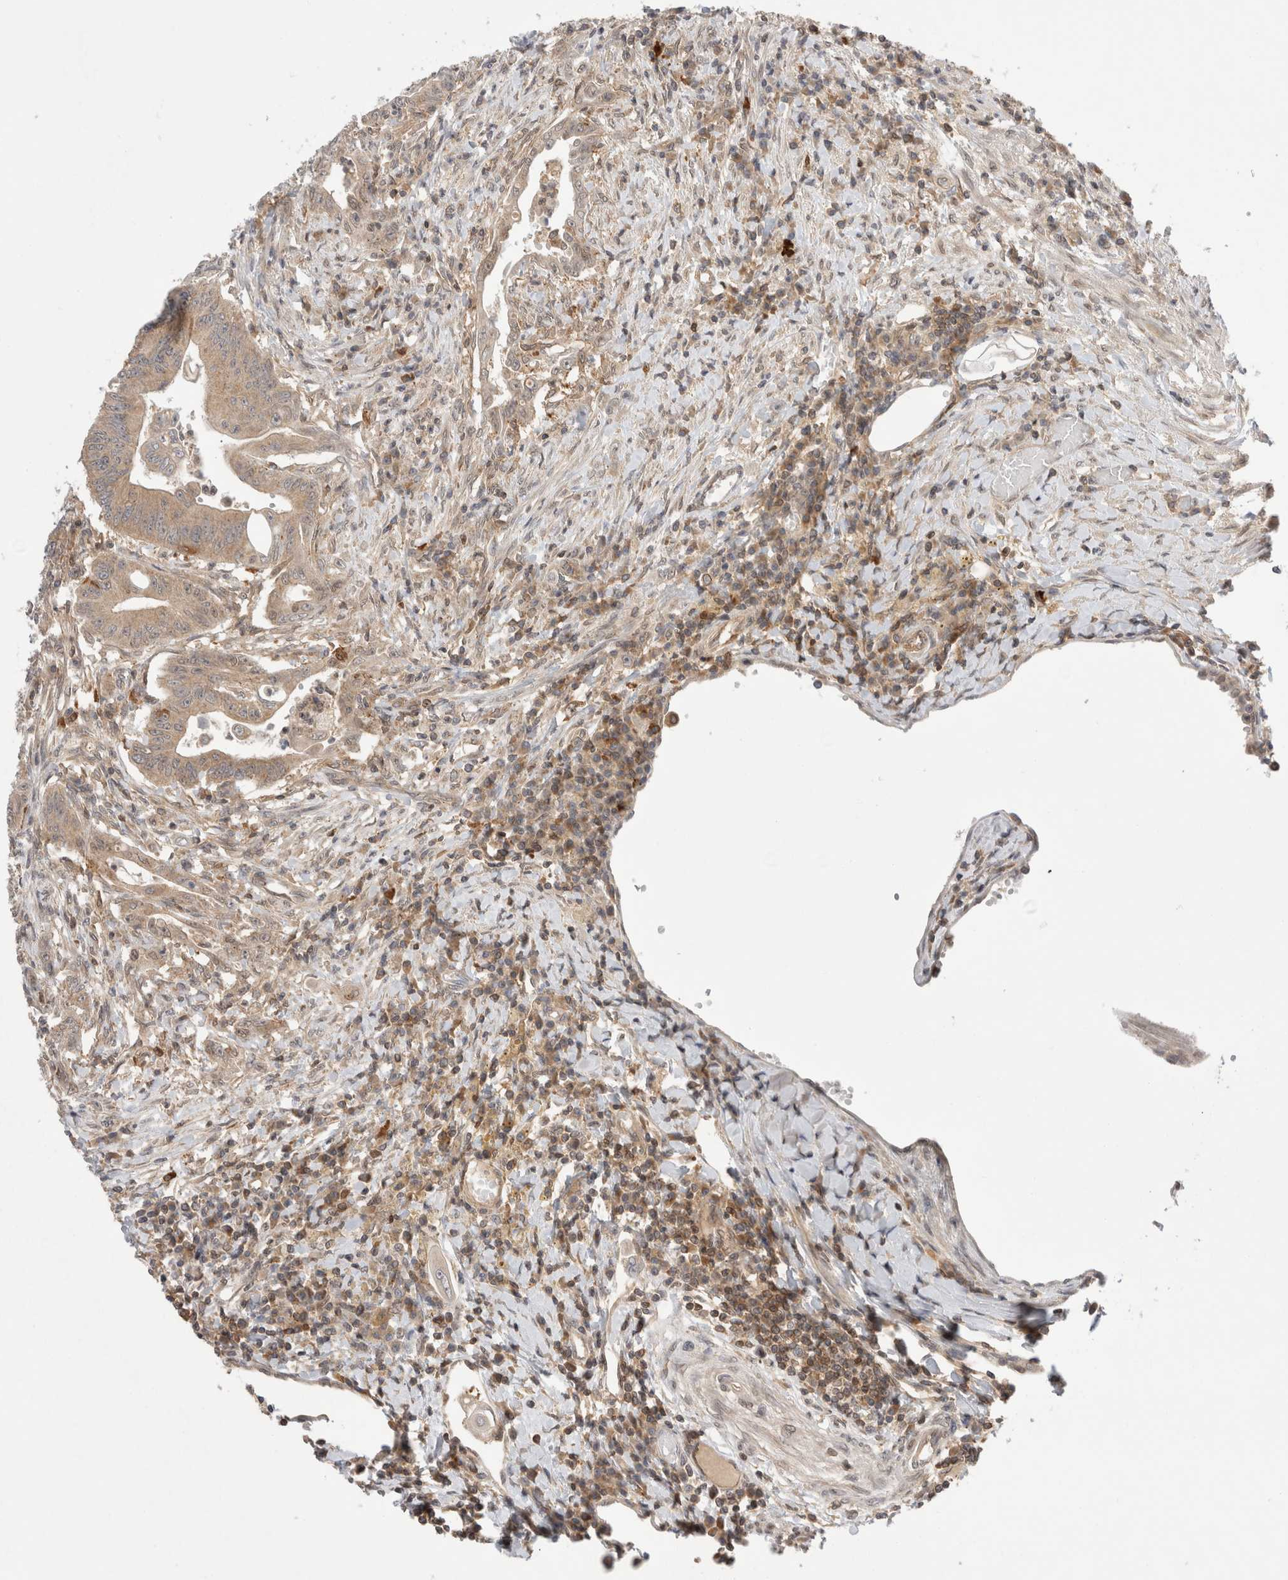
{"staining": {"intensity": "weak", "quantity": ">75%", "location": "cytoplasmic/membranous"}, "tissue": "colorectal cancer", "cell_type": "Tumor cells", "image_type": "cancer", "snomed": [{"axis": "morphology", "description": "Adenoma, NOS"}, {"axis": "morphology", "description": "Adenocarcinoma, NOS"}, {"axis": "topography", "description": "Colon"}], "caption": "Immunohistochemistry (IHC) (DAB (3,3'-diaminobenzidine)) staining of human colorectal adenocarcinoma demonstrates weak cytoplasmic/membranous protein expression in about >75% of tumor cells.", "gene": "NFKB1", "patient": {"sex": "male", "age": 79}}